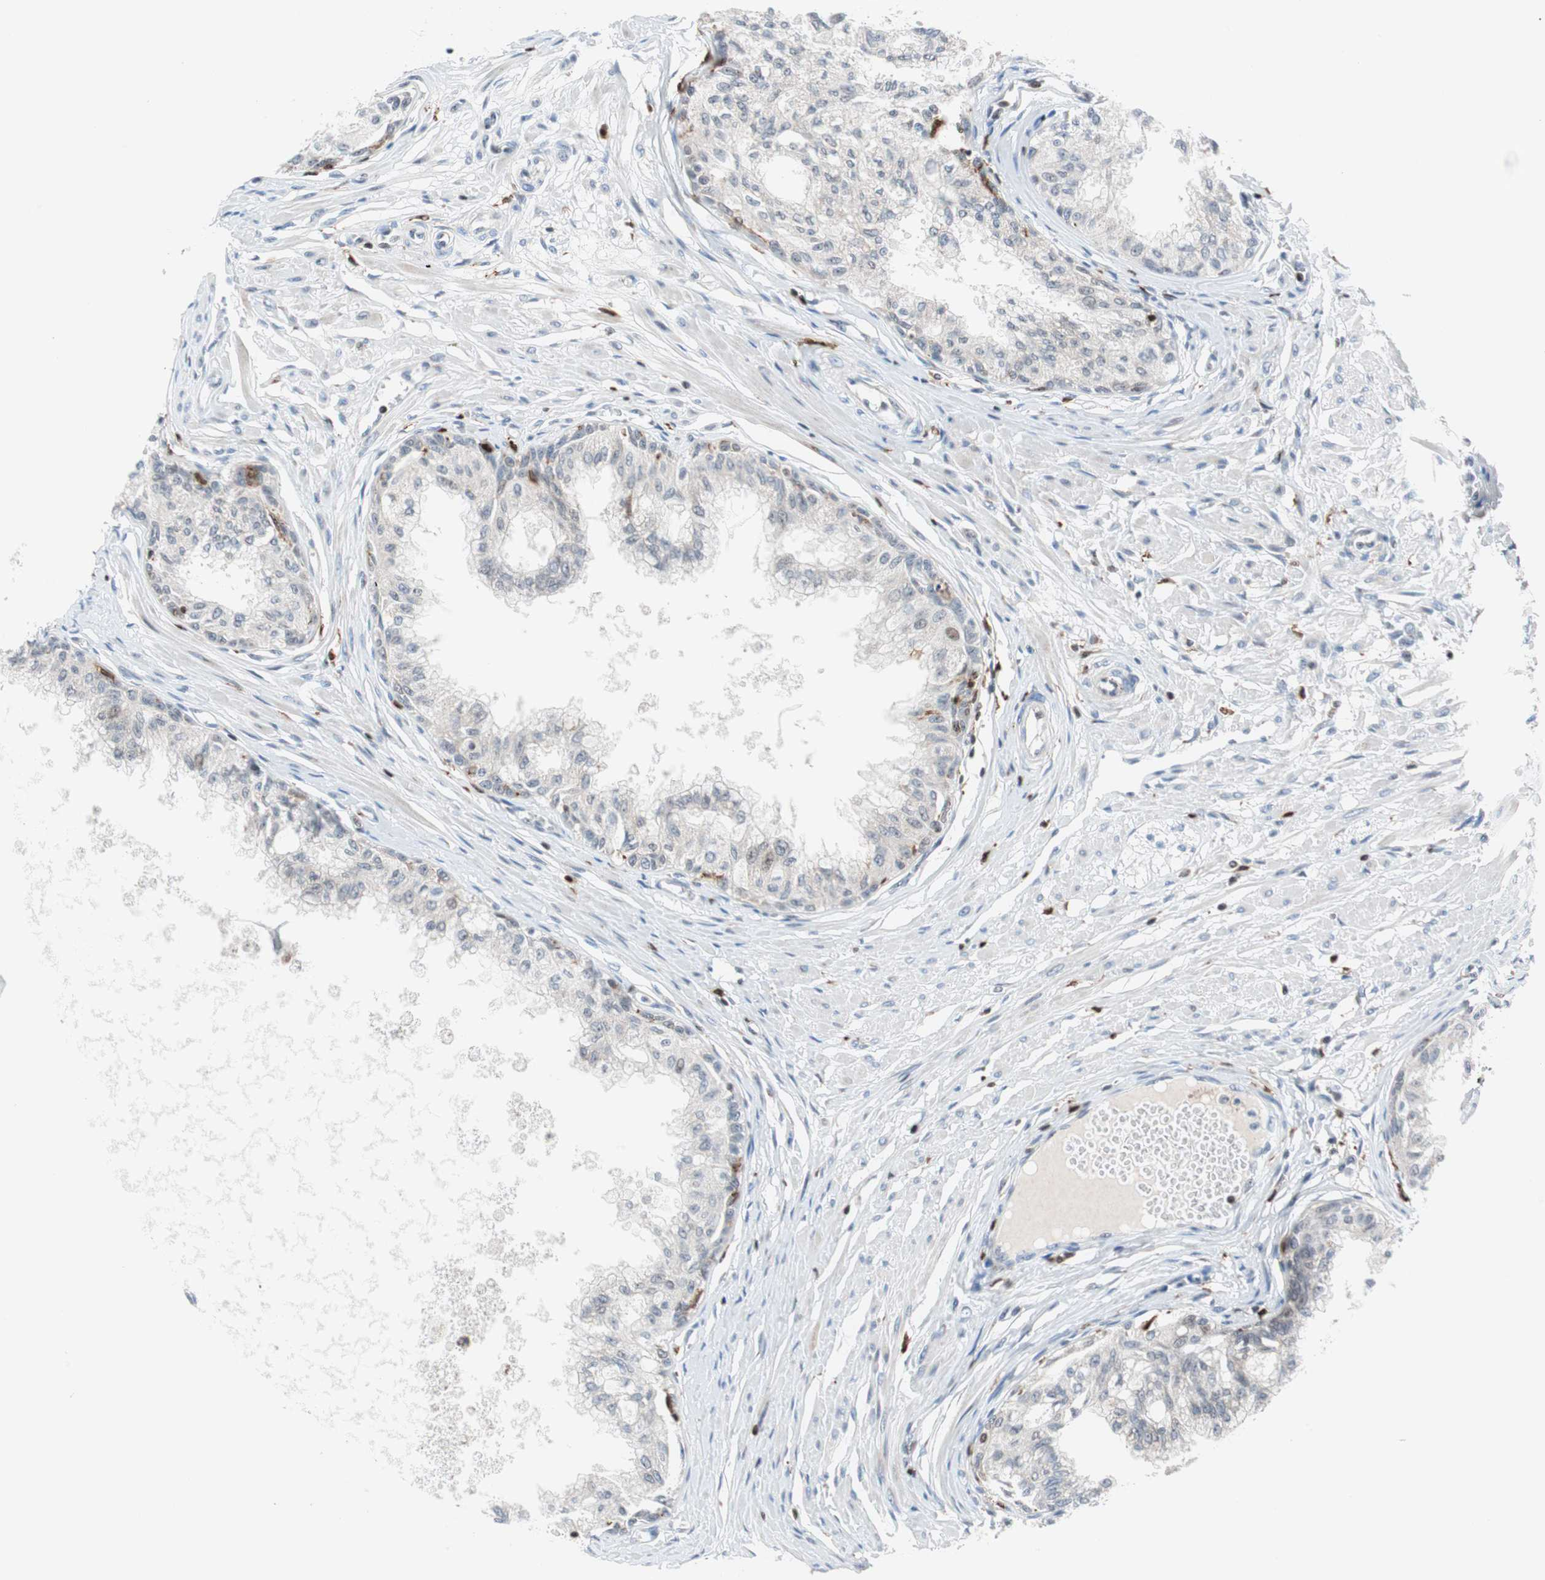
{"staining": {"intensity": "negative", "quantity": "none", "location": "none"}, "tissue": "prostate", "cell_type": "Glandular cells", "image_type": "normal", "snomed": [{"axis": "morphology", "description": "Normal tissue, NOS"}, {"axis": "topography", "description": "Prostate"}, {"axis": "topography", "description": "Seminal veicle"}], "caption": "IHC histopathology image of benign prostate stained for a protein (brown), which displays no expression in glandular cells.", "gene": "RGS10", "patient": {"sex": "male", "age": 60}}